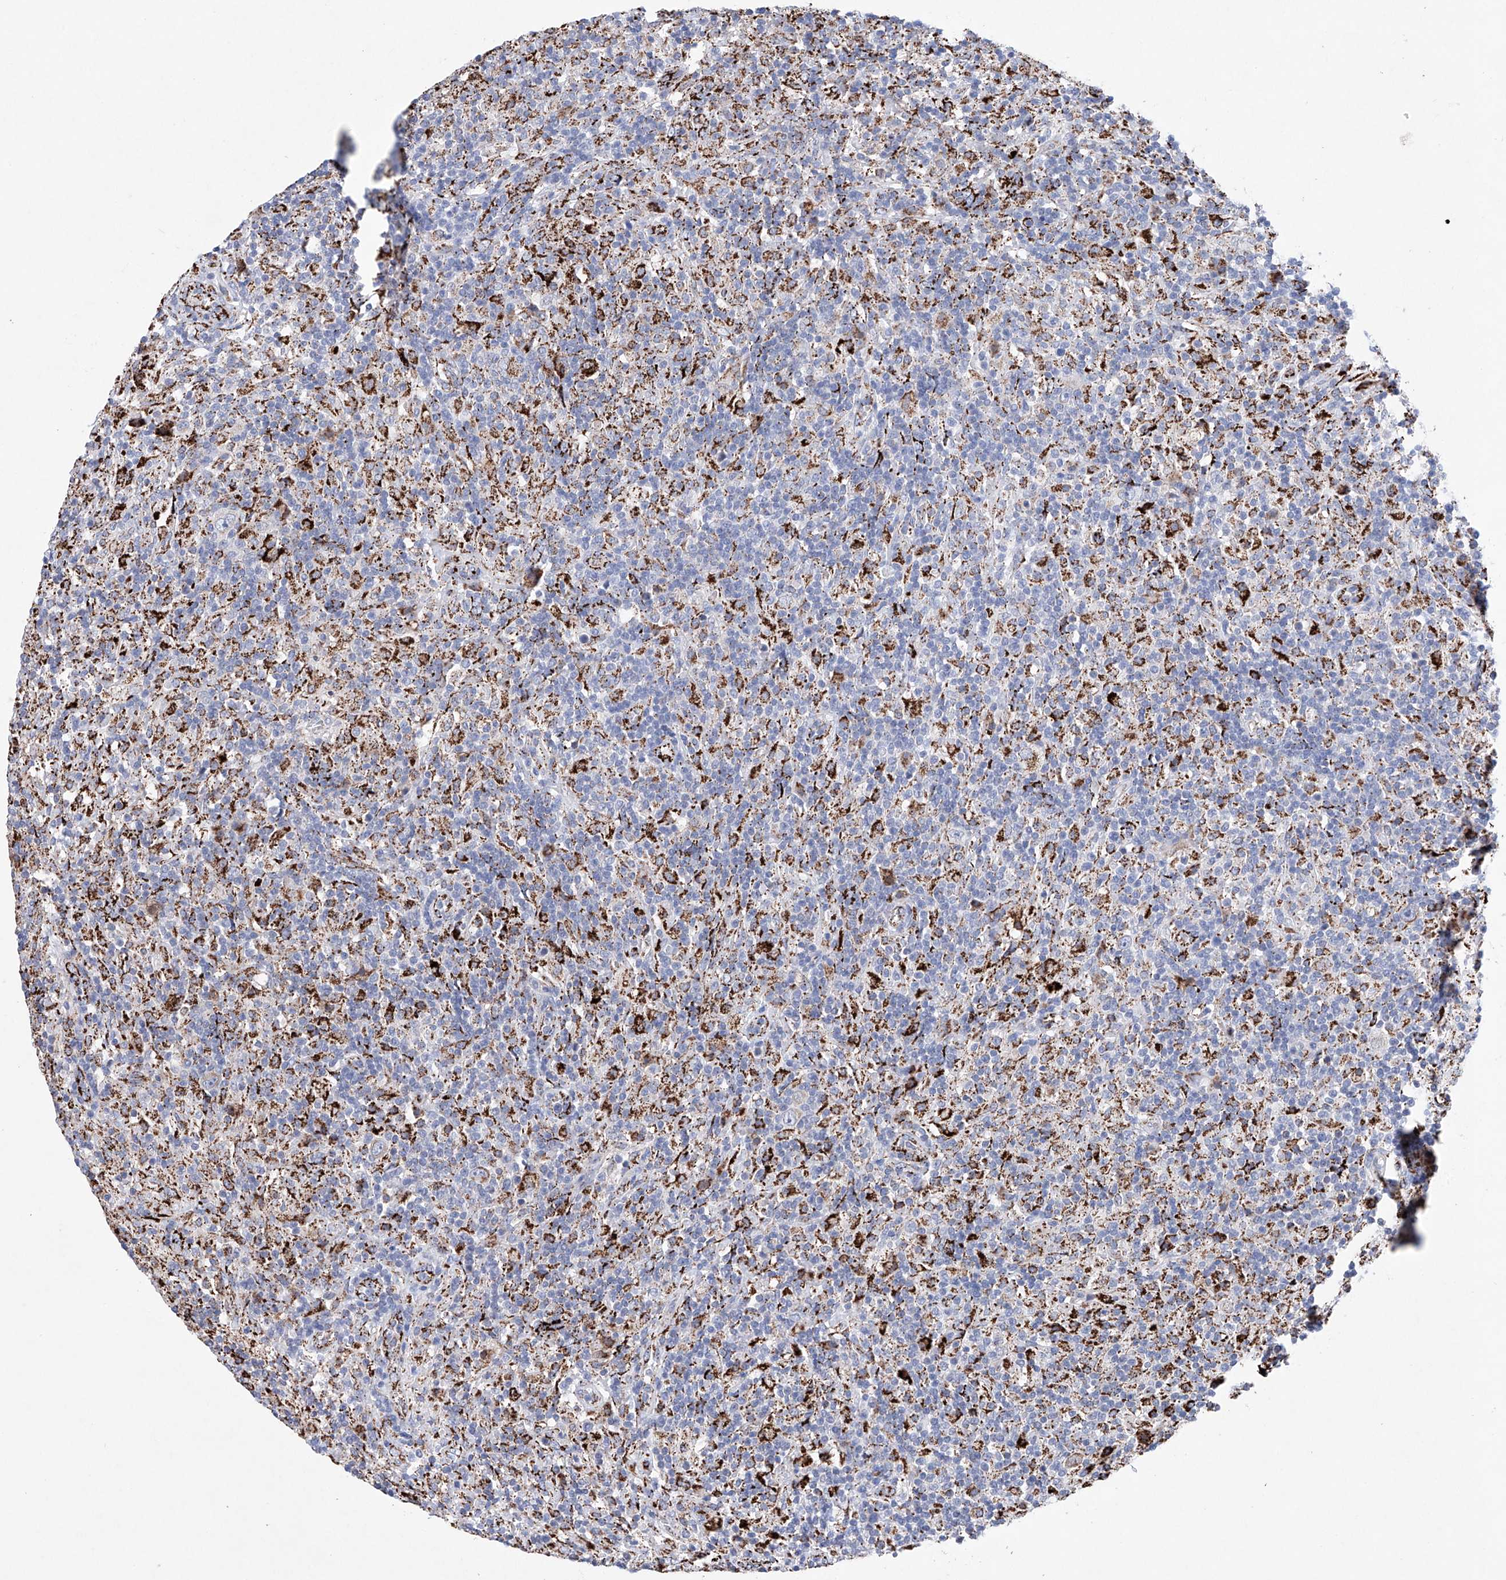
{"staining": {"intensity": "negative", "quantity": "none", "location": "none"}, "tissue": "lymphoma", "cell_type": "Tumor cells", "image_type": "cancer", "snomed": [{"axis": "morphology", "description": "Hodgkin's disease, NOS"}, {"axis": "topography", "description": "Lymph node"}], "caption": "This is a histopathology image of IHC staining of Hodgkin's disease, which shows no positivity in tumor cells.", "gene": "NRROS", "patient": {"sex": "male", "age": 70}}